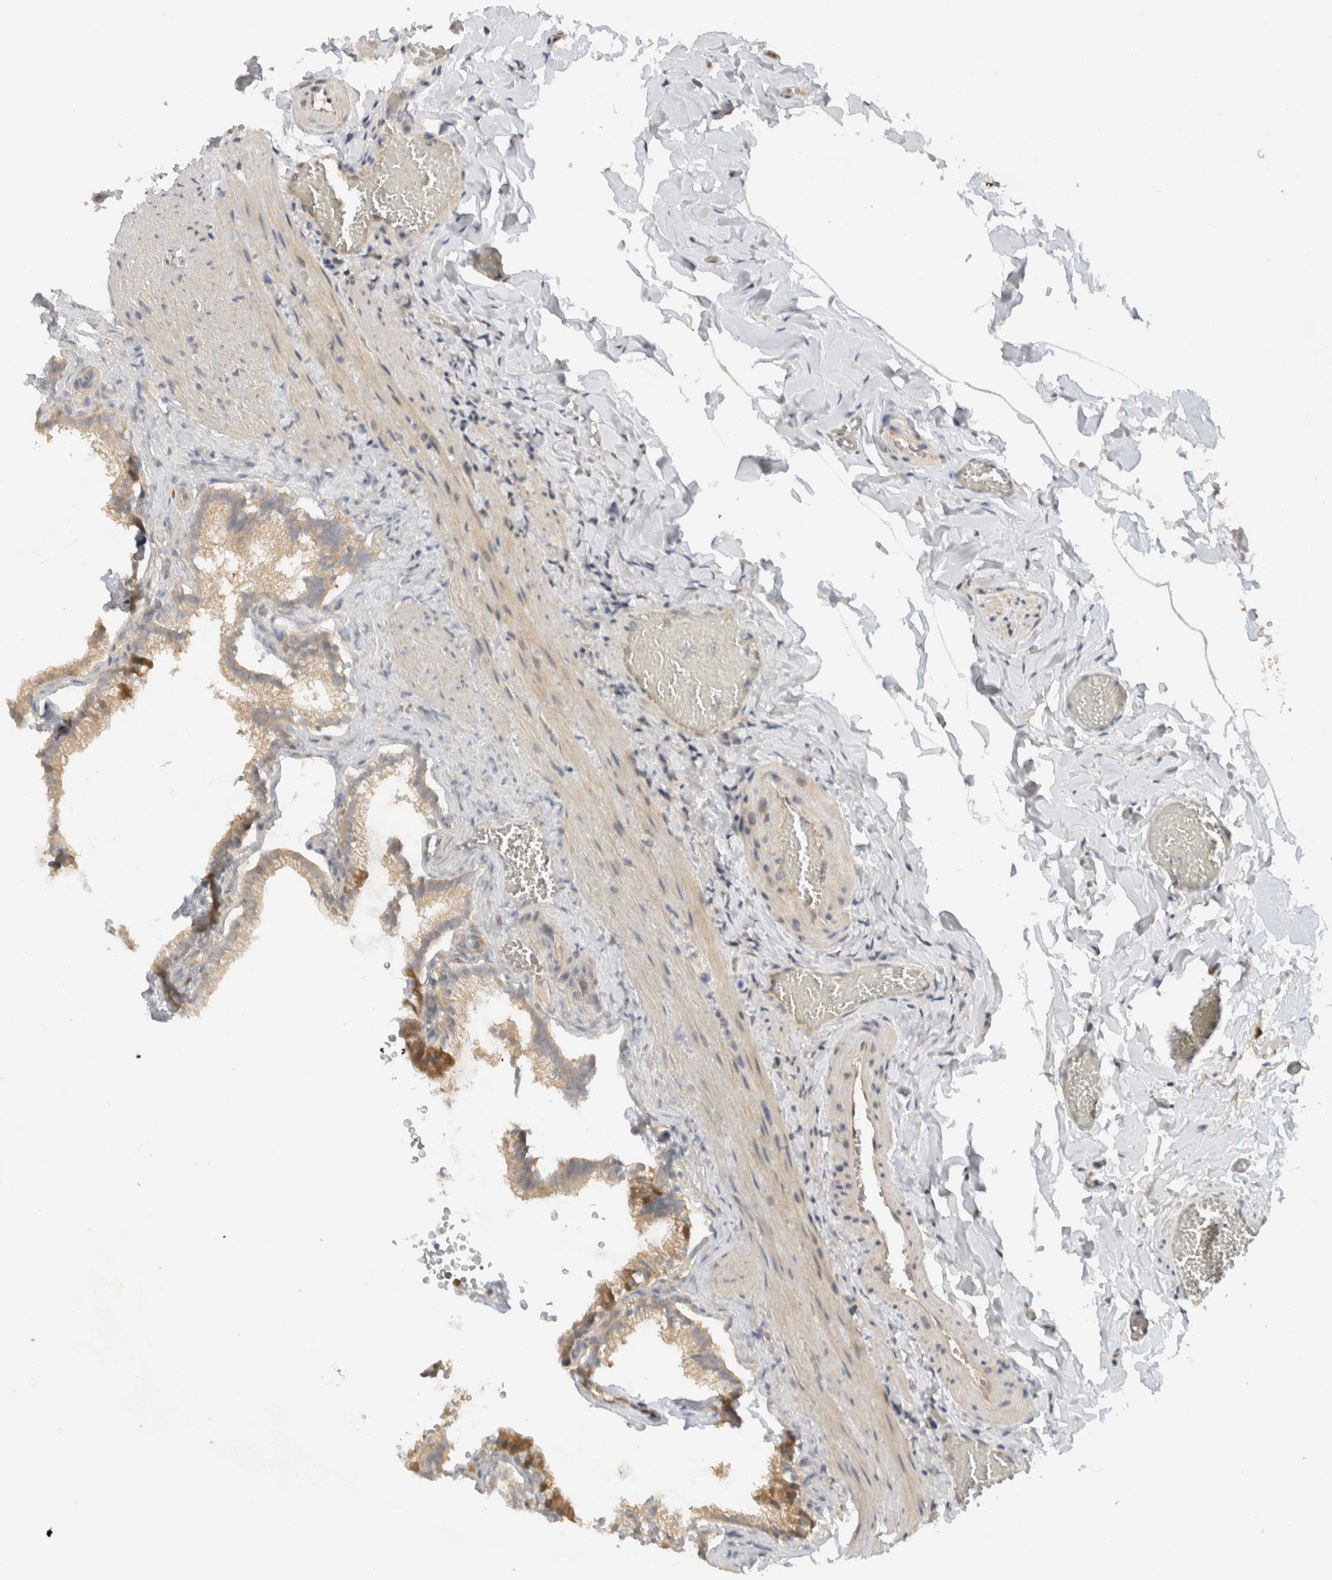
{"staining": {"intensity": "moderate", "quantity": ">75%", "location": "cytoplasmic/membranous"}, "tissue": "gallbladder", "cell_type": "Glandular cells", "image_type": "normal", "snomed": [{"axis": "morphology", "description": "Normal tissue, NOS"}, {"axis": "topography", "description": "Gallbladder"}], "caption": "Gallbladder was stained to show a protein in brown. There is medium levels of moderate cytoplasmic/membranous staining in about >75% of glandular cells.", "gene": "PUM1", "patient": {"sex": "male", "age": 38}}